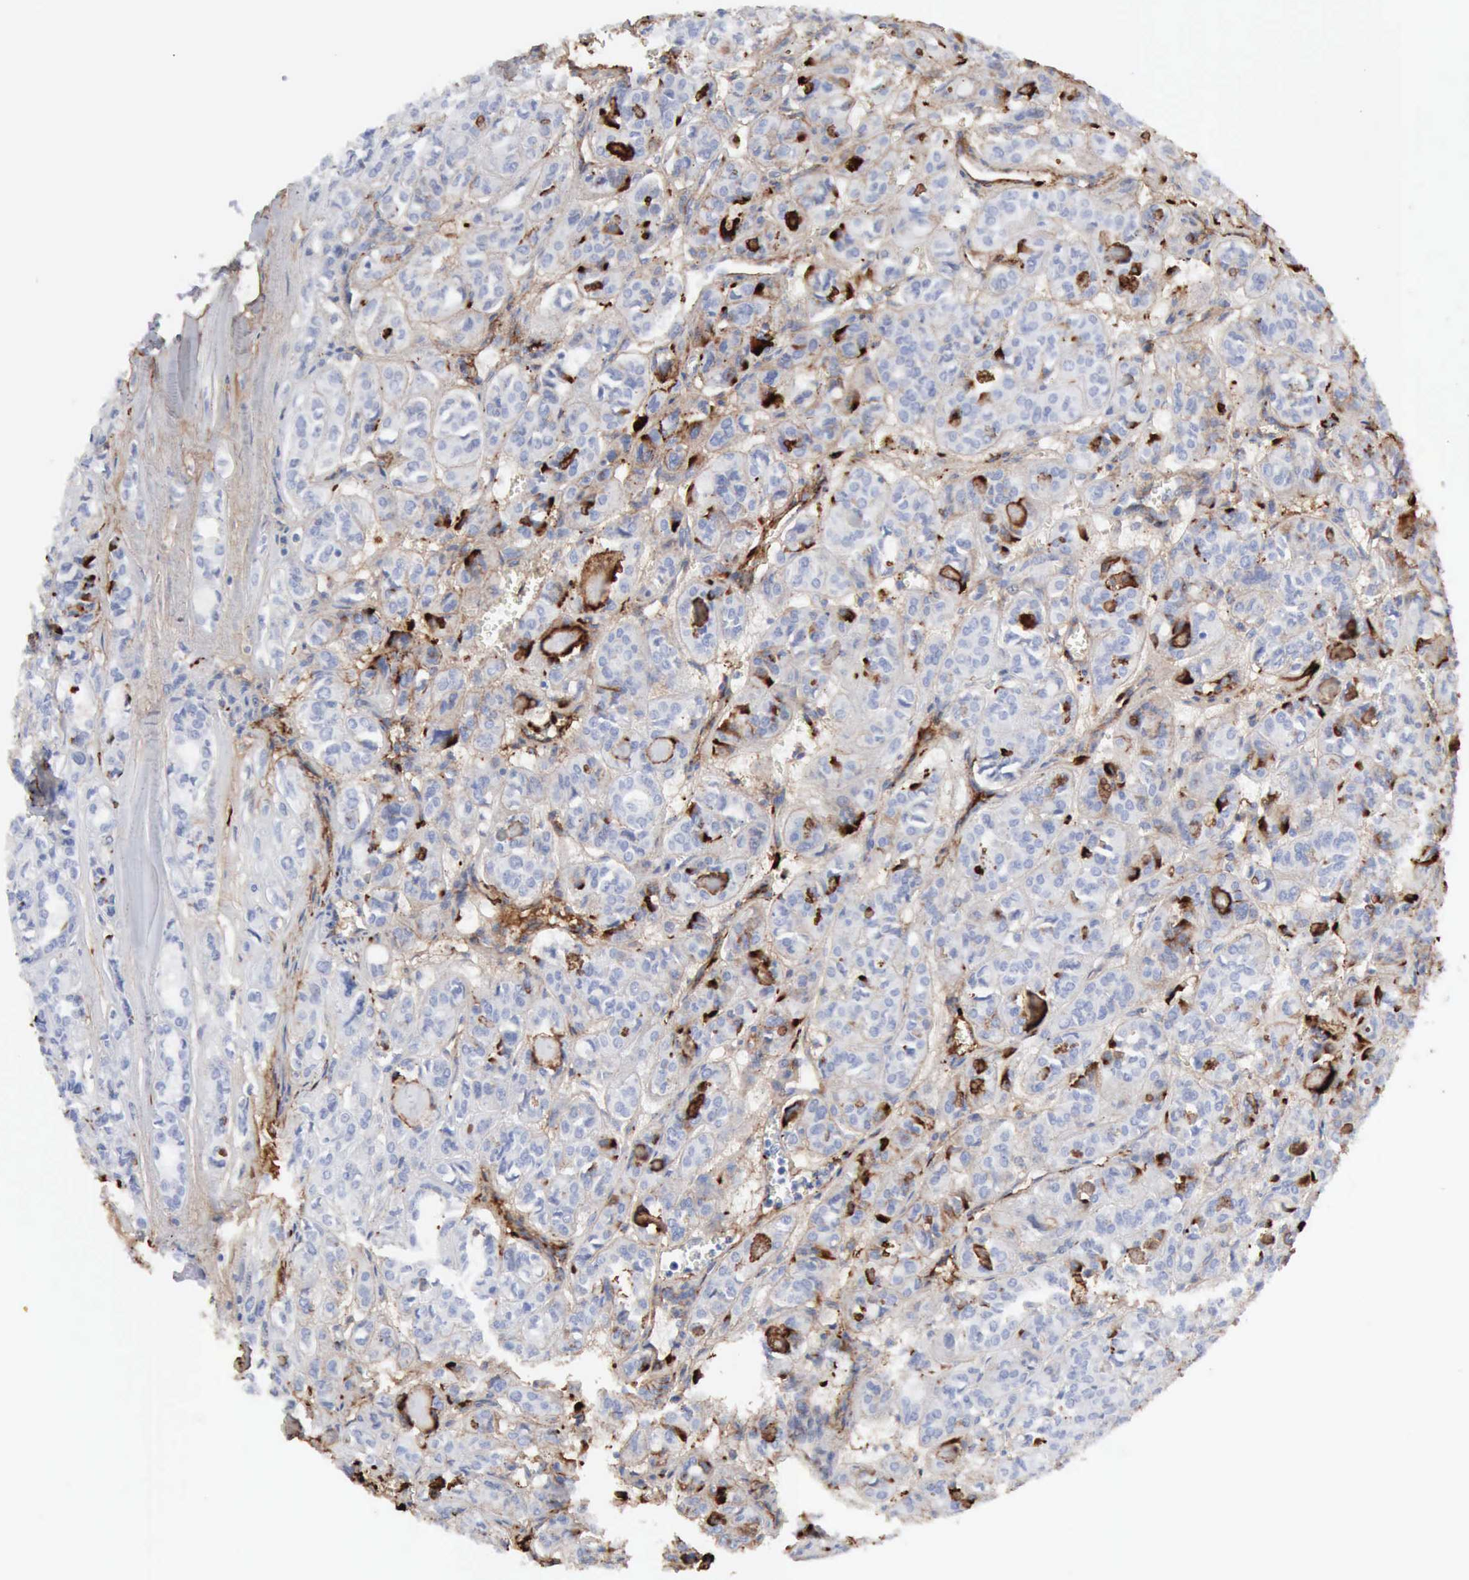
{"staining": {"intensity": "negative", "quantity": "none", "location": "none"}, "tissue": "thyroid cancer", "cell_type": "Tumor cells", "image_type": "cancer", "snomed": [{"axis": "morphology", "description": "Follicular adenoma carcinoma, NOS"}, {"axis": "topography", "description": "Thyroid gland"}], "caption": "The immunohistochemistry histopathology image has no significant expression in tumor cells of follicular adenoma carcinoma (thyroid) tissue.", "gene": "C4BPA", "patient": {"sex": "female", "age": 71}}